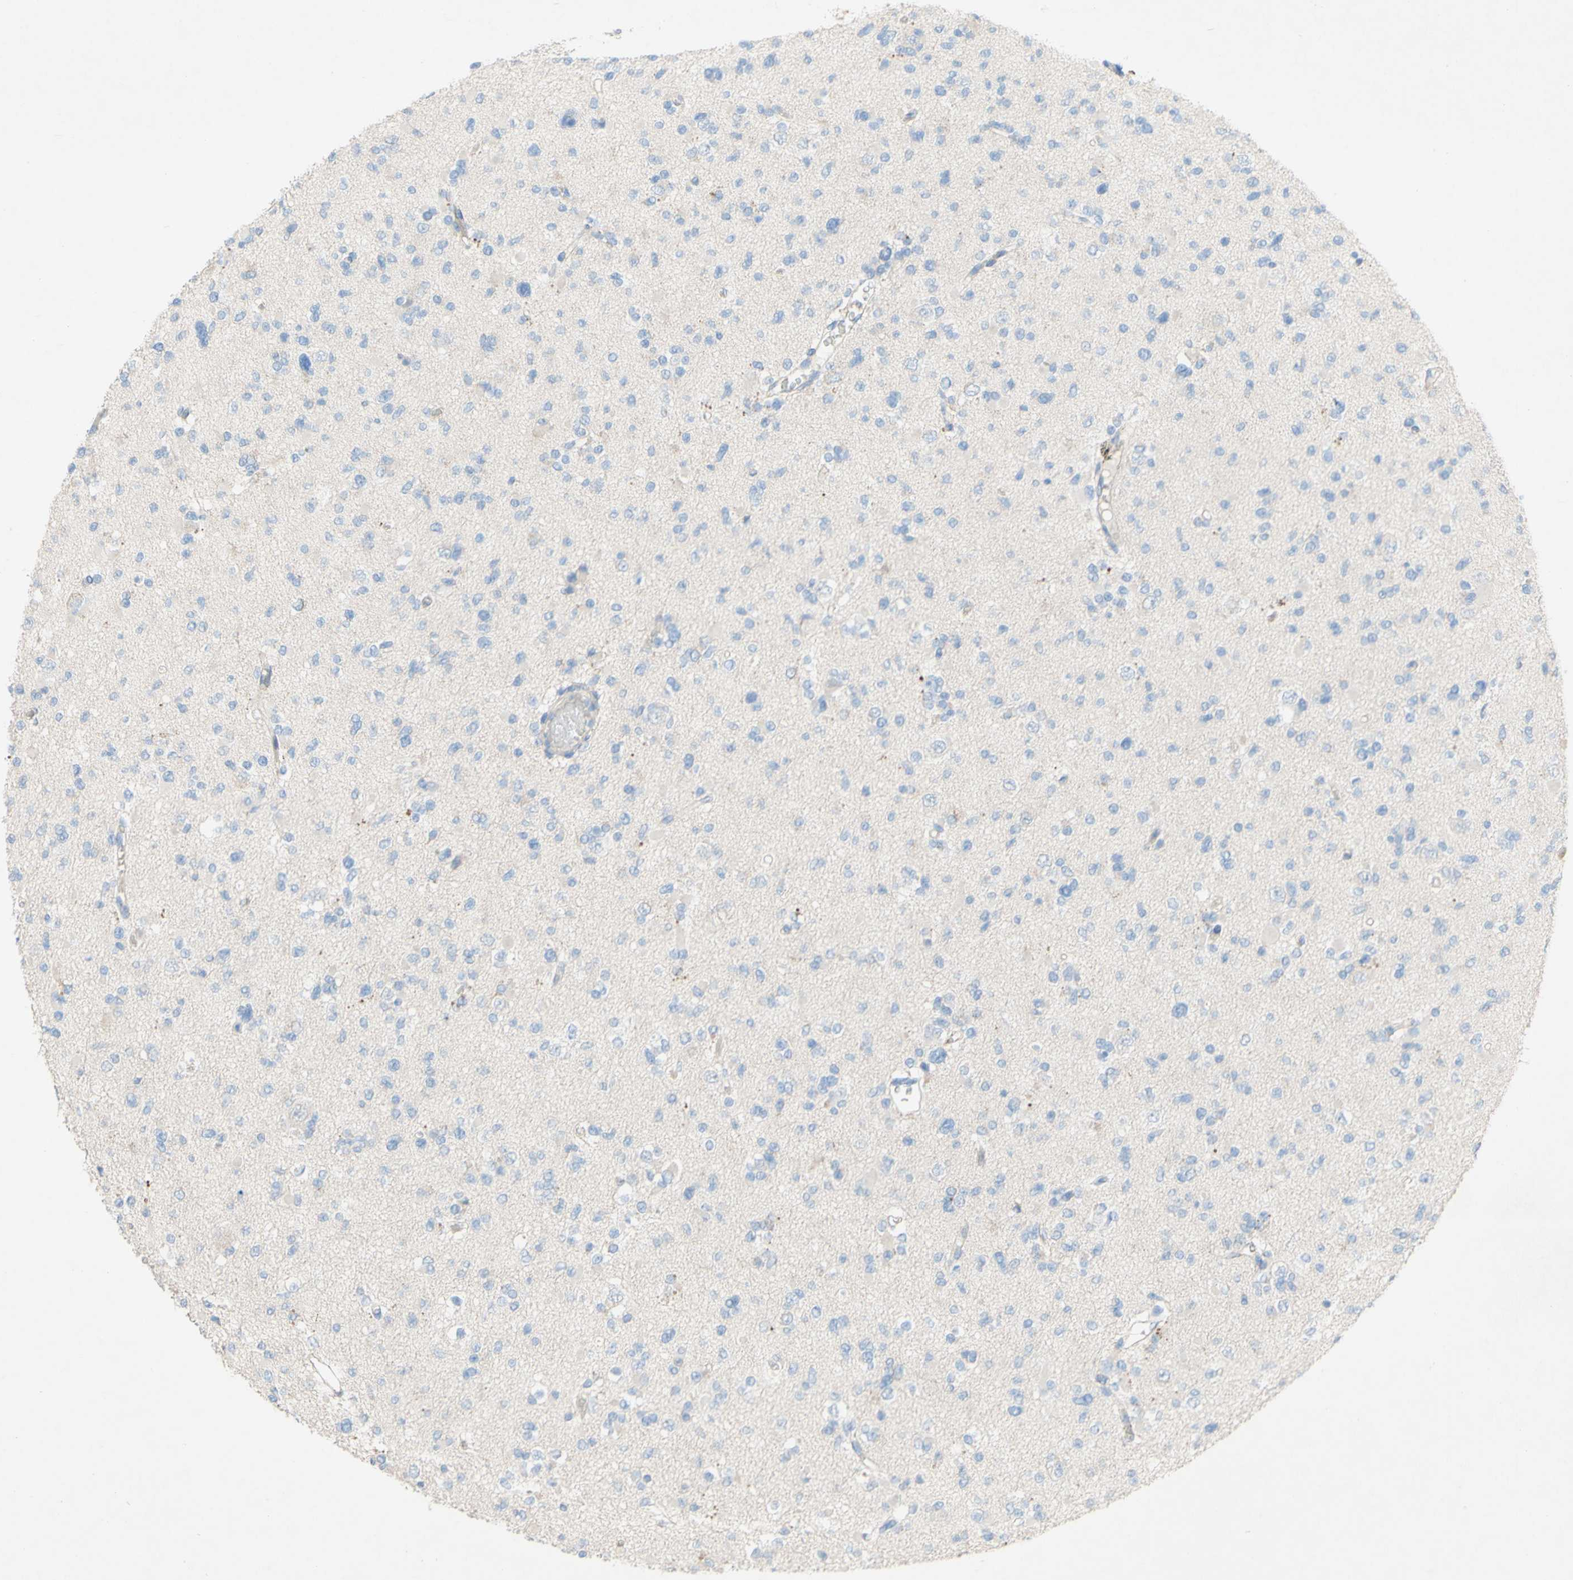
{"staining": {"intensity": "negative", "quantity": "none", "location": "none"}, "tissue": "glioma", "cell_type": "Tumor cells", "image_type": "cancer", "snomed": [{"axis": "morphology", "description": "Glioma, malignant, Low grade"}, {"axis": "topography", "description": "Brain"}], "caption": "DAB (3,3'-diaminobenzidine) immunohistochemical staining of glioma shows no significant staining in tumor cells. Nuclei are stained in blue.", "gene": "ACADL", "patient": {"sex": "female", "age": 22}}